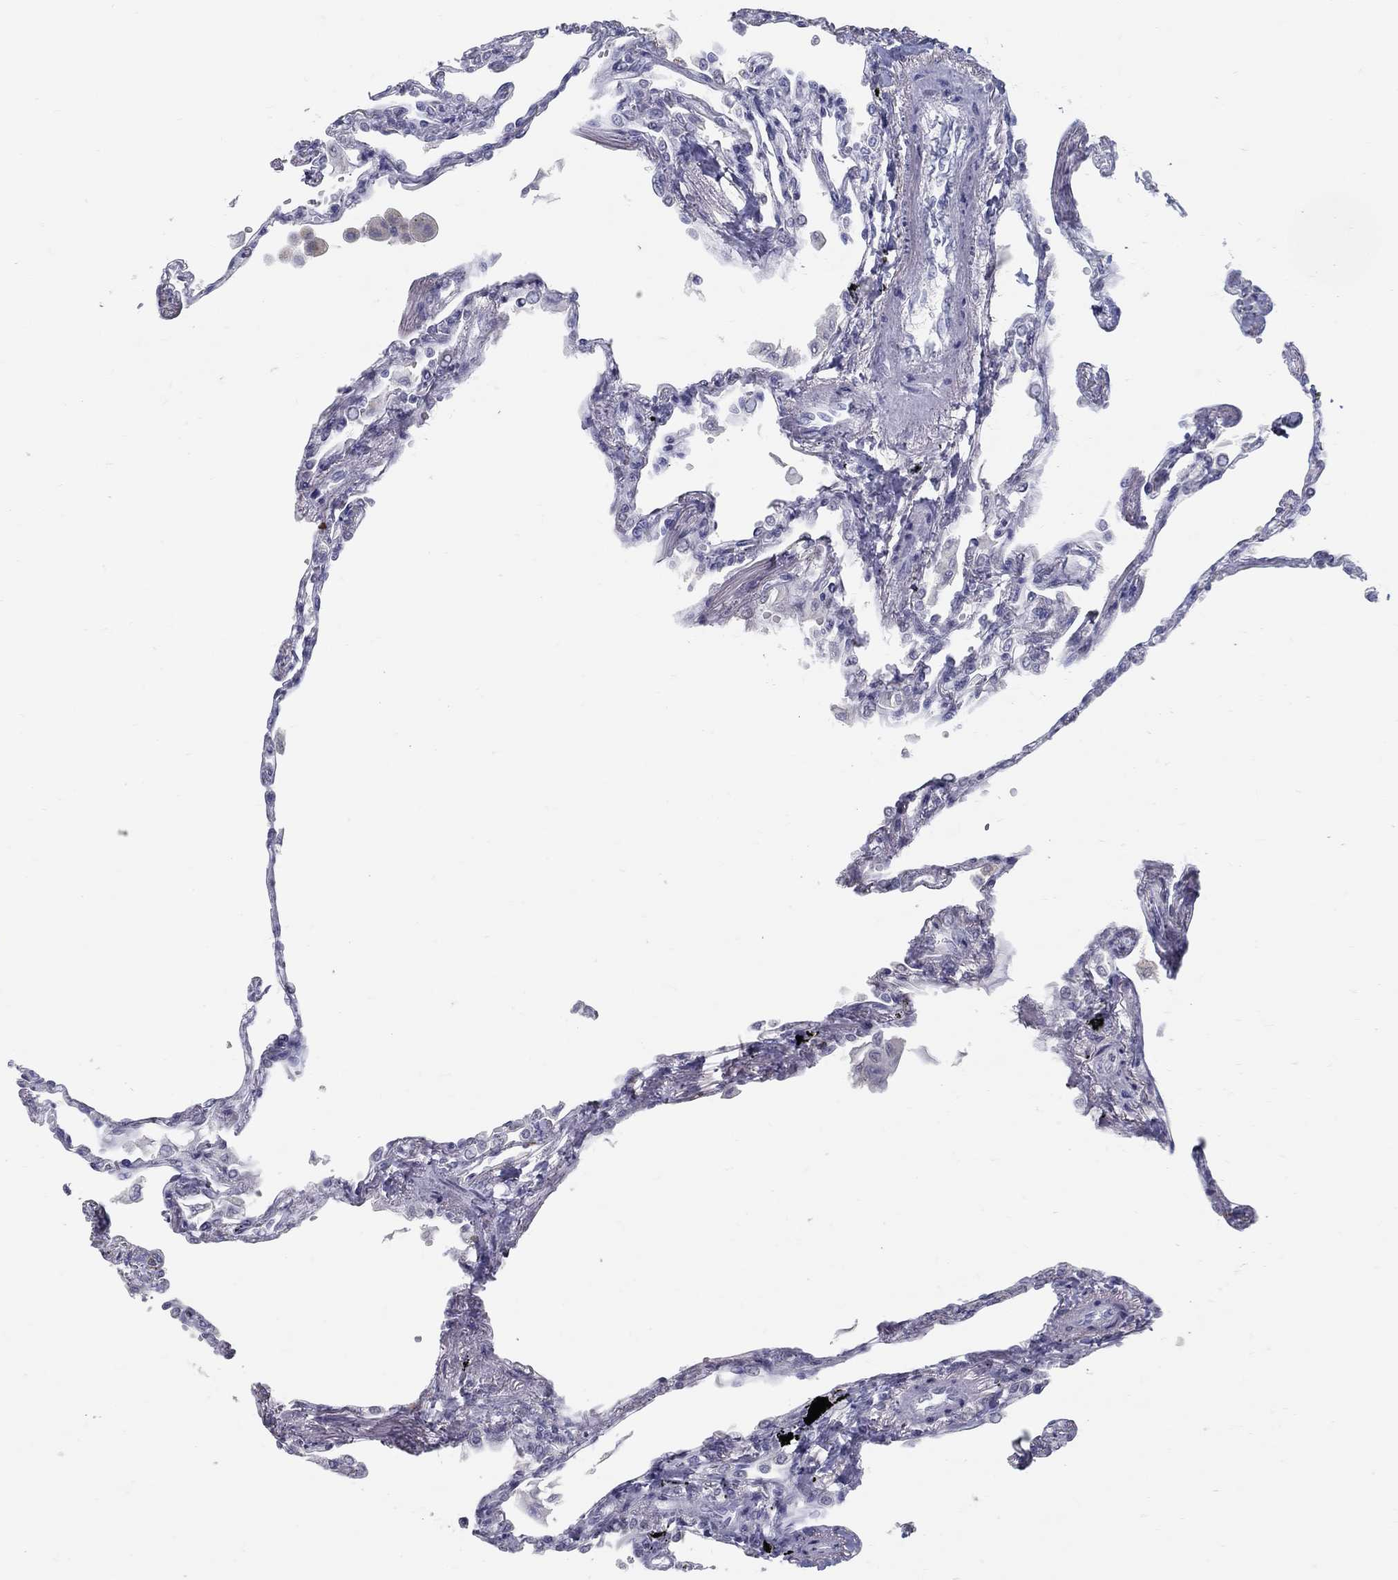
{"staining": {"intensity": "negative", "quantity": "none", "location": "none"}, "tissue": "lung", "cell_type": "Alveolar cells", "image_type": "normal", "snomed": [{"axis": "morphology", "description": "Normal tissue, NOS"}, {"axis": "topography", "description": "Lung"}], "caption": "DAB (3,3'-diaminobenzidine) immunohistochemical staining of normal human lung reveals no significant staining in alveolar cells. (DAB (3,3'-diaminobenzidine) immunohistochemistry (IHC), high magnification).", "gene": "ACE2", "patient": {"sex": "male", "age": 78}}